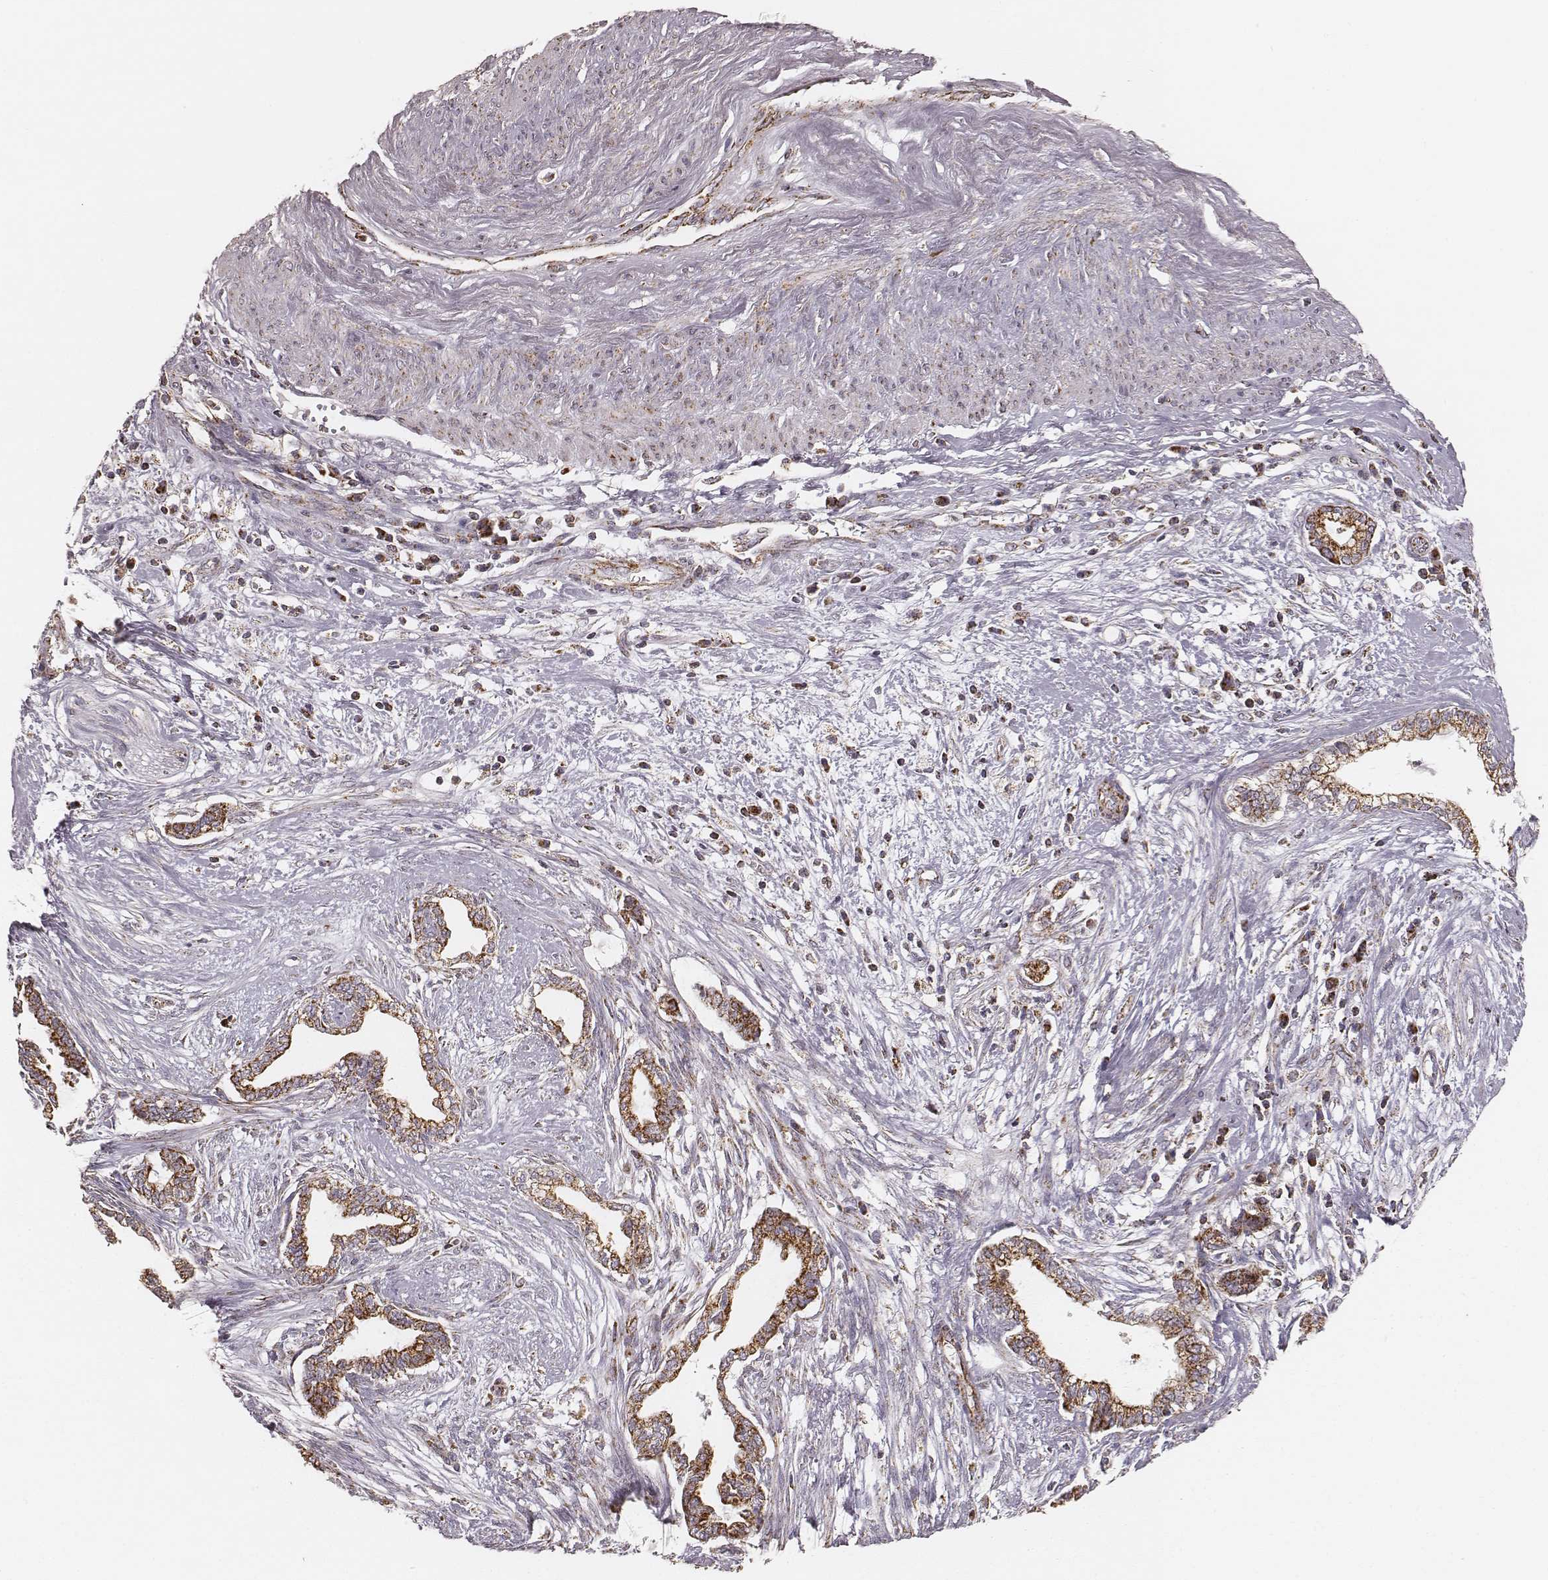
{"staining": {"intensity": "strong", "quantity": ">75%", "location": "cytoplasmic/membranous"}, "tissue": "cervical cancer", "cell_type": "Tumor cells", "image_type": "cancer", "snomed": [{"axis": "morphology", "description": "Adenocarcinoma, NOS"}, {"axis": "topography", "description": "Cervix"}], "caption": "This histopathology image demonstrates cervical cancer (adenocarcinoma) stained with immunohistochemistry (IHC) to label a protein in brown. The cytoplasmic/membranous of tumor cells show strong positivity for the protein. Nuclei are counter-stained blue.", "gene": "CS", "patient": {"sex": "female", "age": 62}}